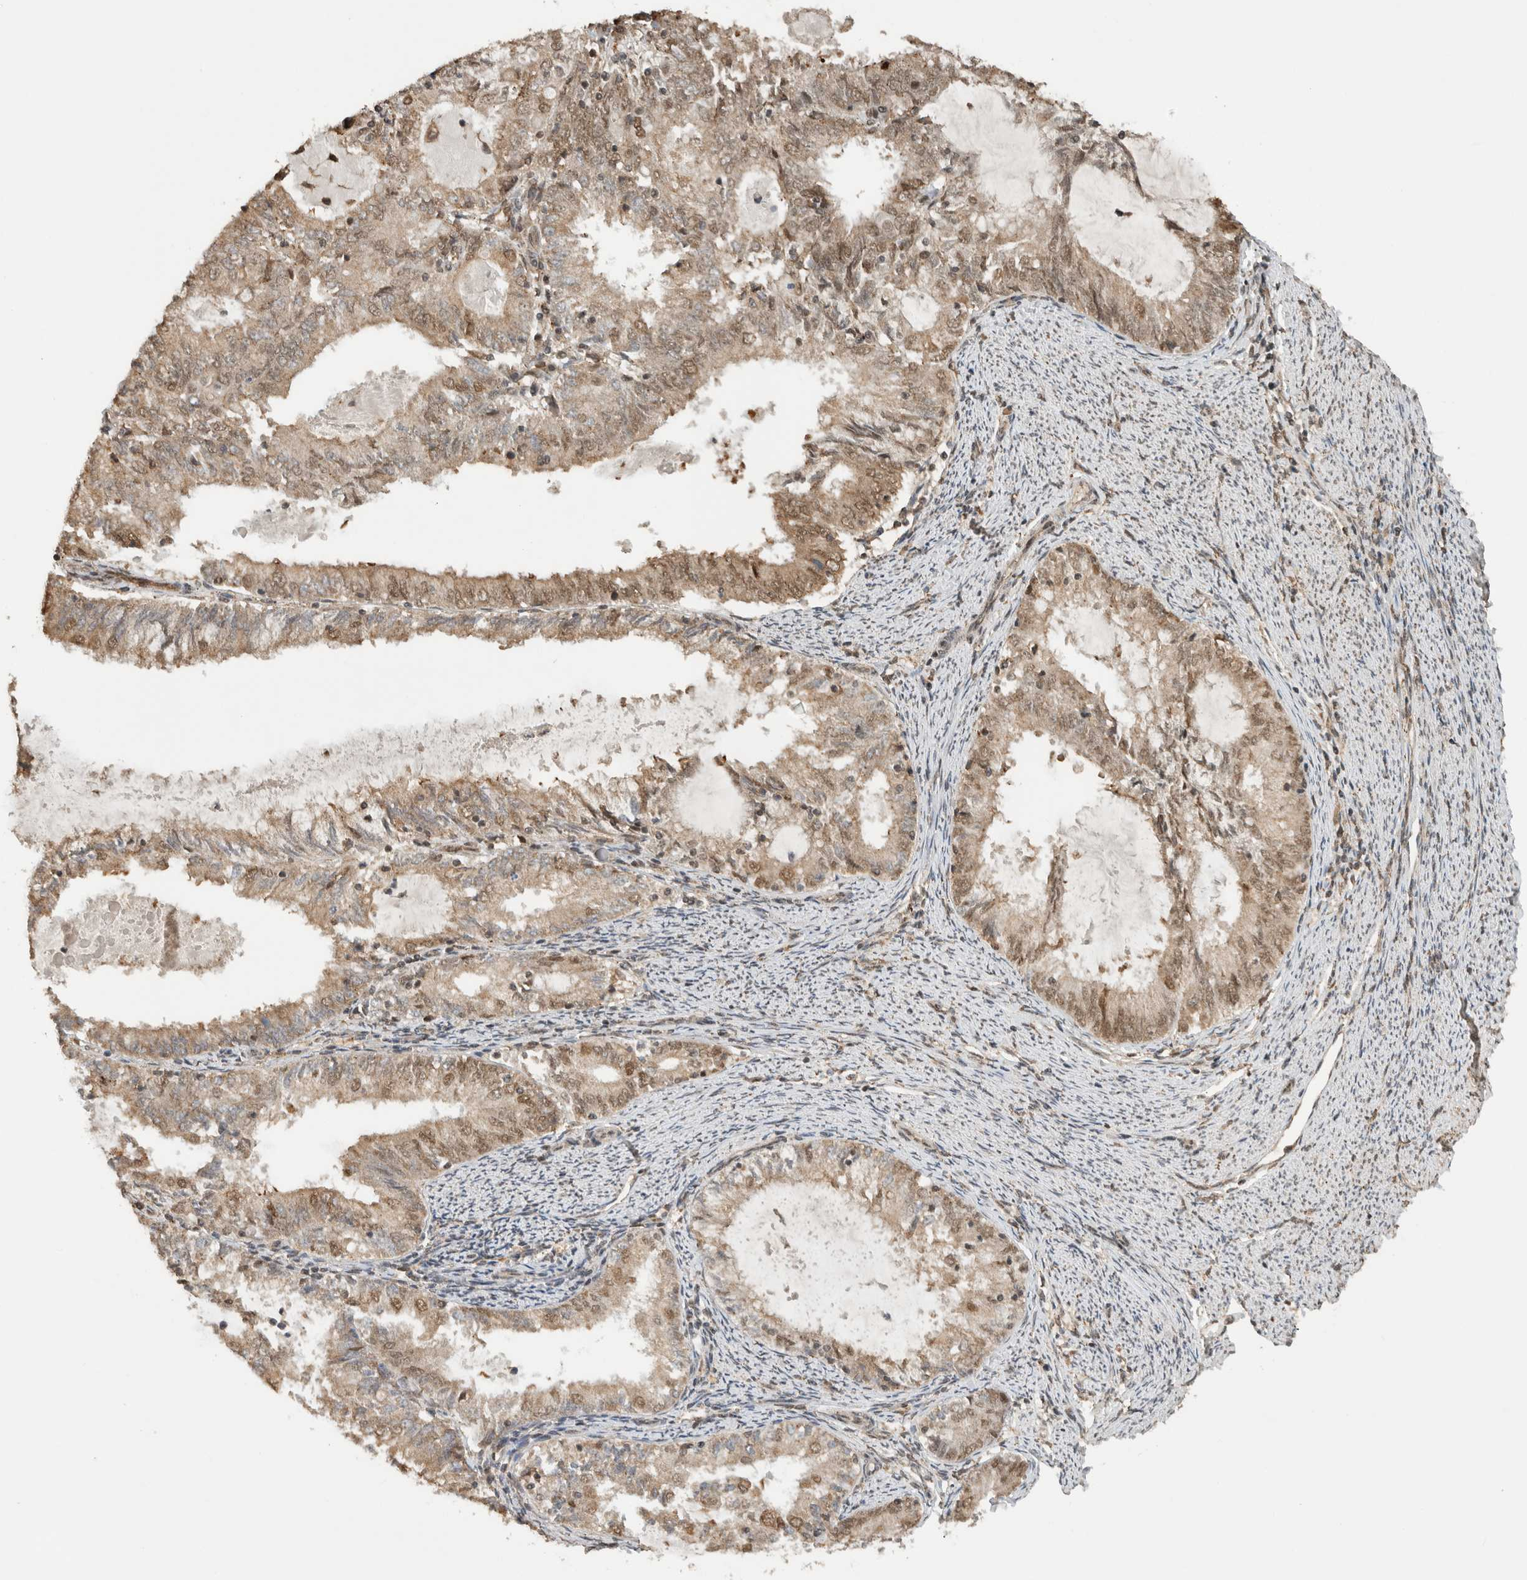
{"staining": {"intensity": "moderate", "quantity": ">75%", "location": "cytoplasmic/membranous,nuclear"}, "tissue": "endometrial cancer", "cell_type": "Tumor cells", "image_type": "cancer", "snomed": [{"axis": "morphology", "description": "Adenocarcinoma, NOS"}, {"axis": "topography", "description": "Endometrium"}], "caption": "A brown stain shows moderate cytoplasmic/membranous and nuclear expression of a protein in endometrial cancer (adenocarcinoma) tumor cells.", "gene": "C1orf21", "patient": {"sex": "female", "age": 57}}